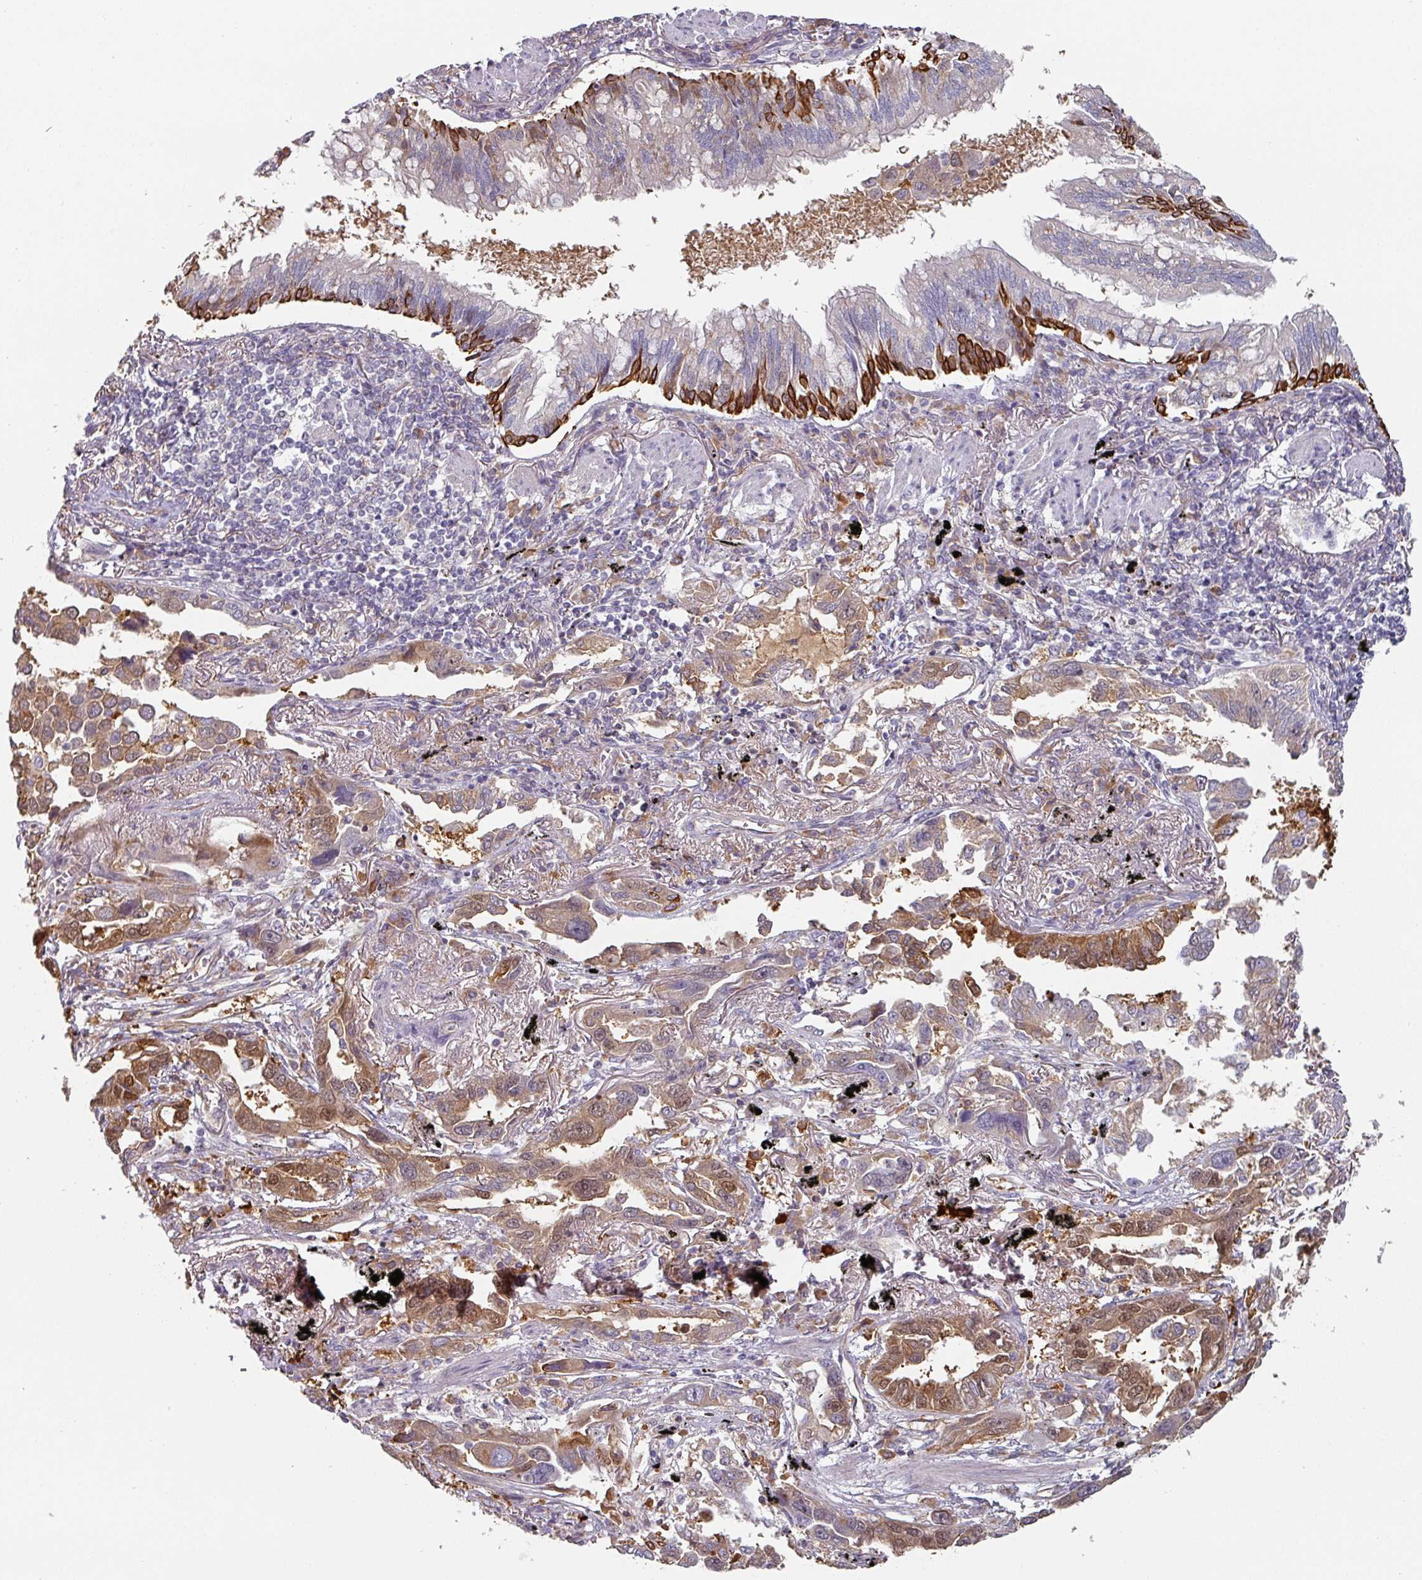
{"staining": {"intensity": "moderate", "quantity": "25%-75%", "location": "cytoplasmic/membranous,nuclear"}, "tissue": "lung cancer", "cell_type": "Tumor cells", "image_type": "cancer", "snomed": [{"axis": "morphology", "description": "Adenocarcinoma, NOS"}, {"axis": "topography", "description": "Lung"}], "caption": "This is an image of IHC staining of adenocarcinoma (lung), which shows moderate staining in the cytoplasmic/membranous and nuclear of tumor cells.", "gene": "CEP78", "patient": {"sex": "male", "age": 67}}